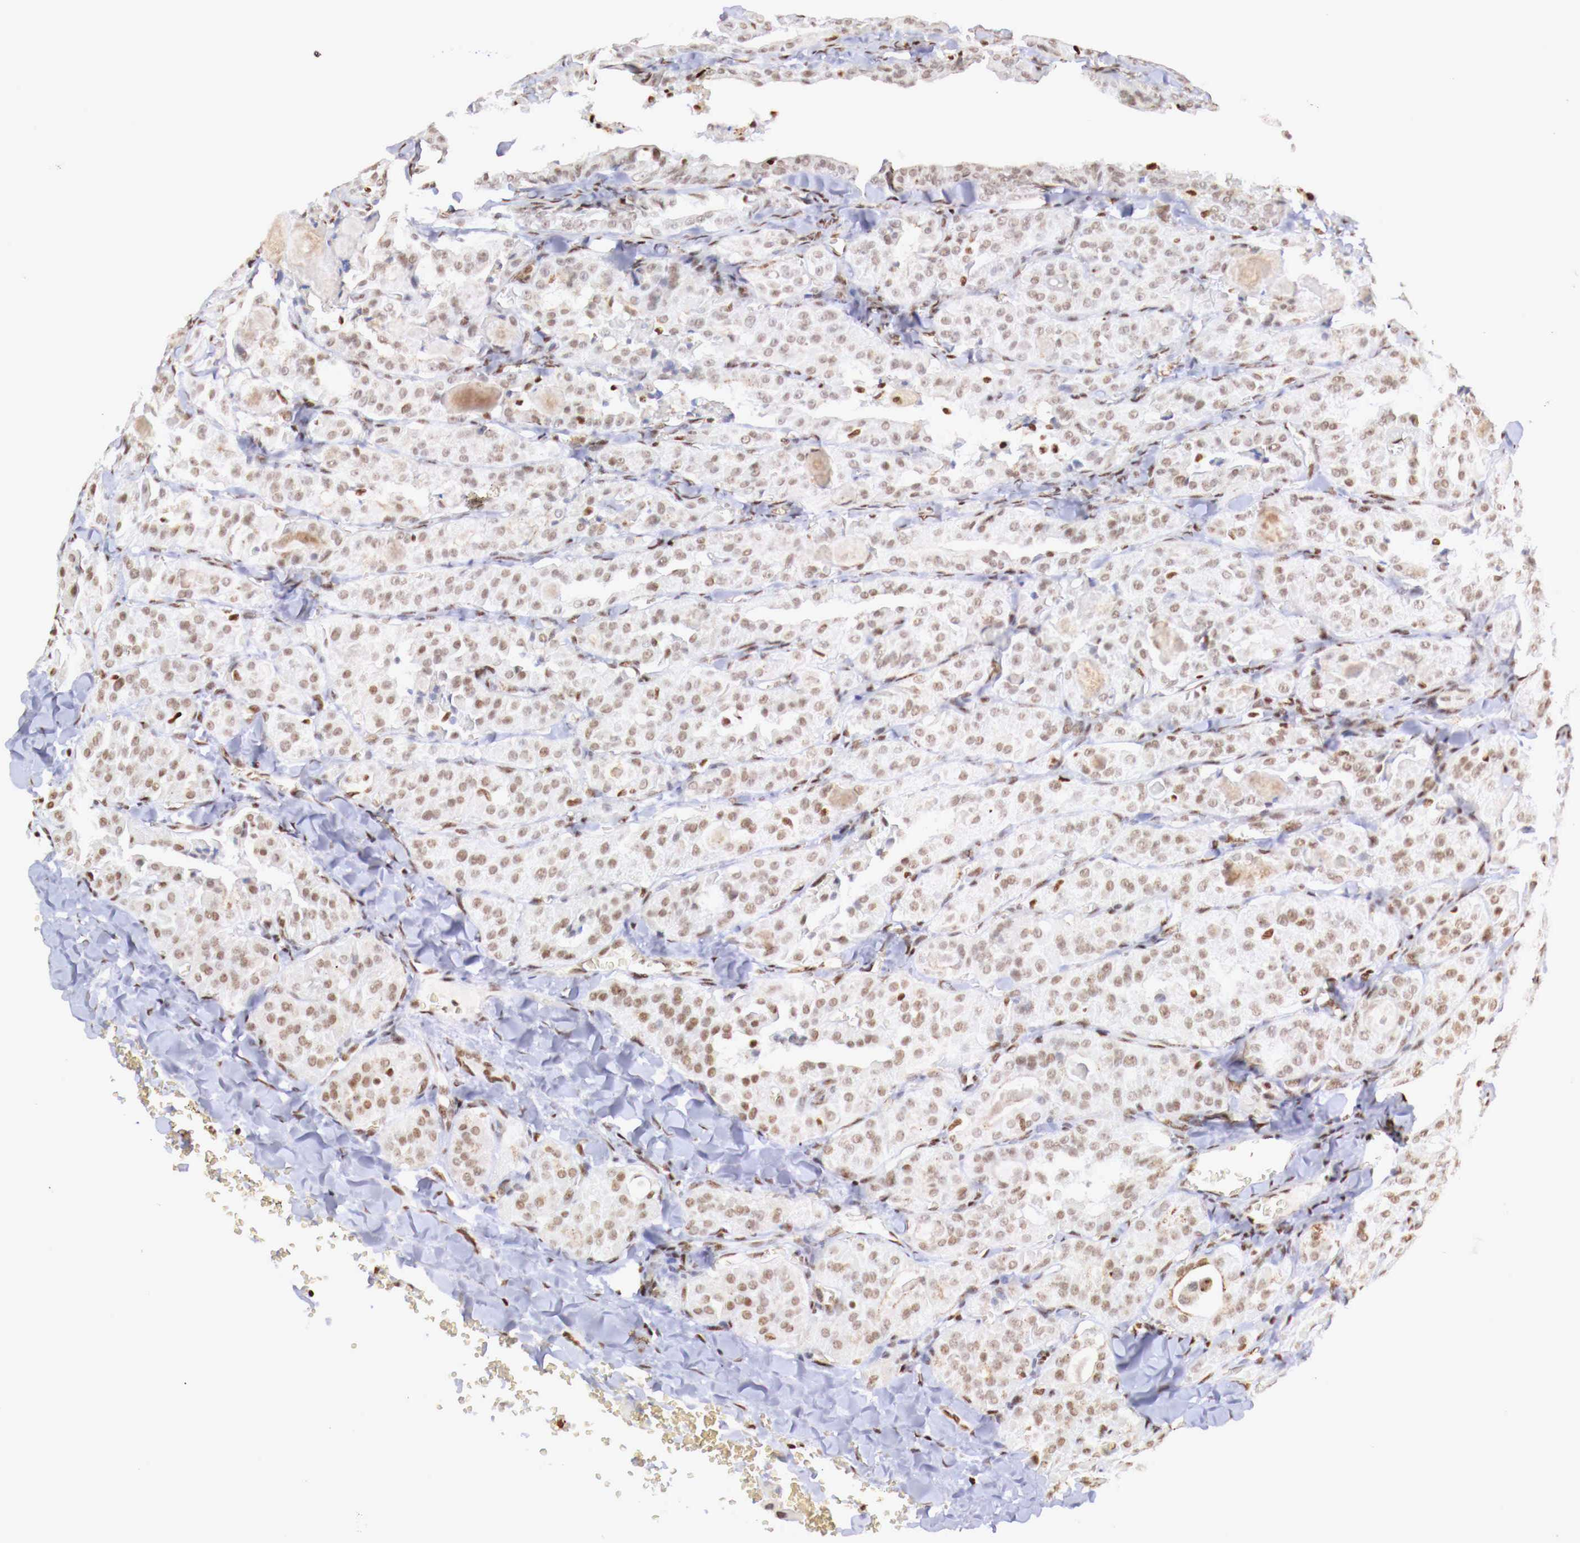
{"staining": {"intensity": "weak", "quantity": ">75%", "location": "nuclear"}, "tissue": "thyroid cancer", "cell_type": "Tumor cells", "image_type": "cancer", "snomed": [{"axis": "morphology", "description": "Carcinoma, NOS"}, {"axis": "topography", "description": "Thyroid gland"}], "caption": "Tumor cells display low levels of weak nuclear positivity in about >75% of cells in thyroid cancer.", "gene": "MAX", "patient": {"sex": "male", "age": 76}}